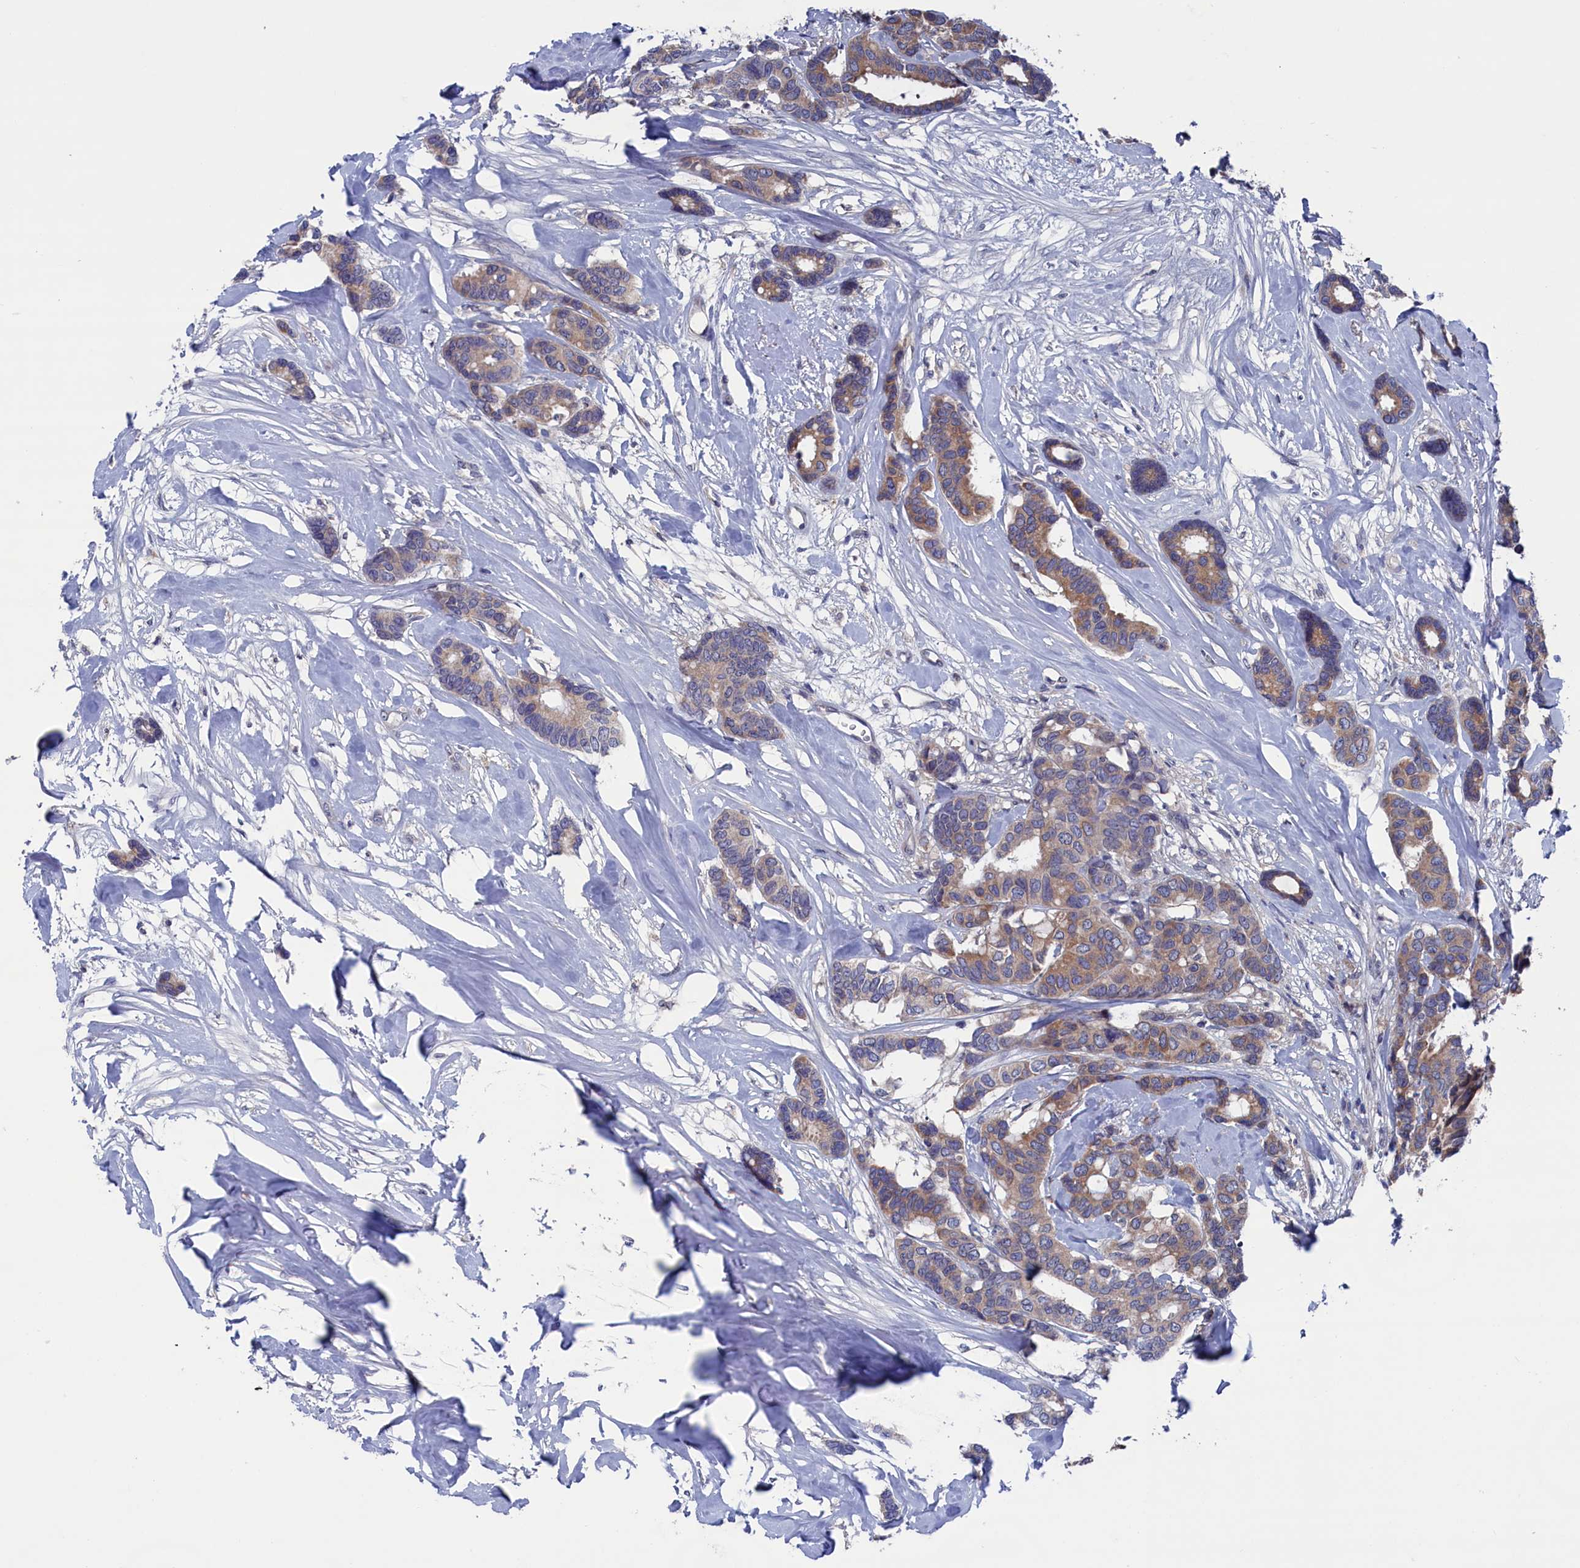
{"staining": {"intensity": "moderate", "quantity": ">75%", "location": "cytoplasmic/membranous"}, "tissue": "breast cancer", "cell_type": "Tumor cells", "image_type": "cancer", "snomed": [{"axis": "morphology", "description": "Duct carcinoma"}, {"axis": "topography", "description": "Breast"}], "caption": "This histopathology image shows immunohistochemistry (IHC) staining of human breast infiltrating ductal carcinoma, with medium moderate cytoplasmic/membranous expression in approximately >75% of tumor cells.", "gene": "SPATA13", "patient": {"sex": "female", "age": 87}}